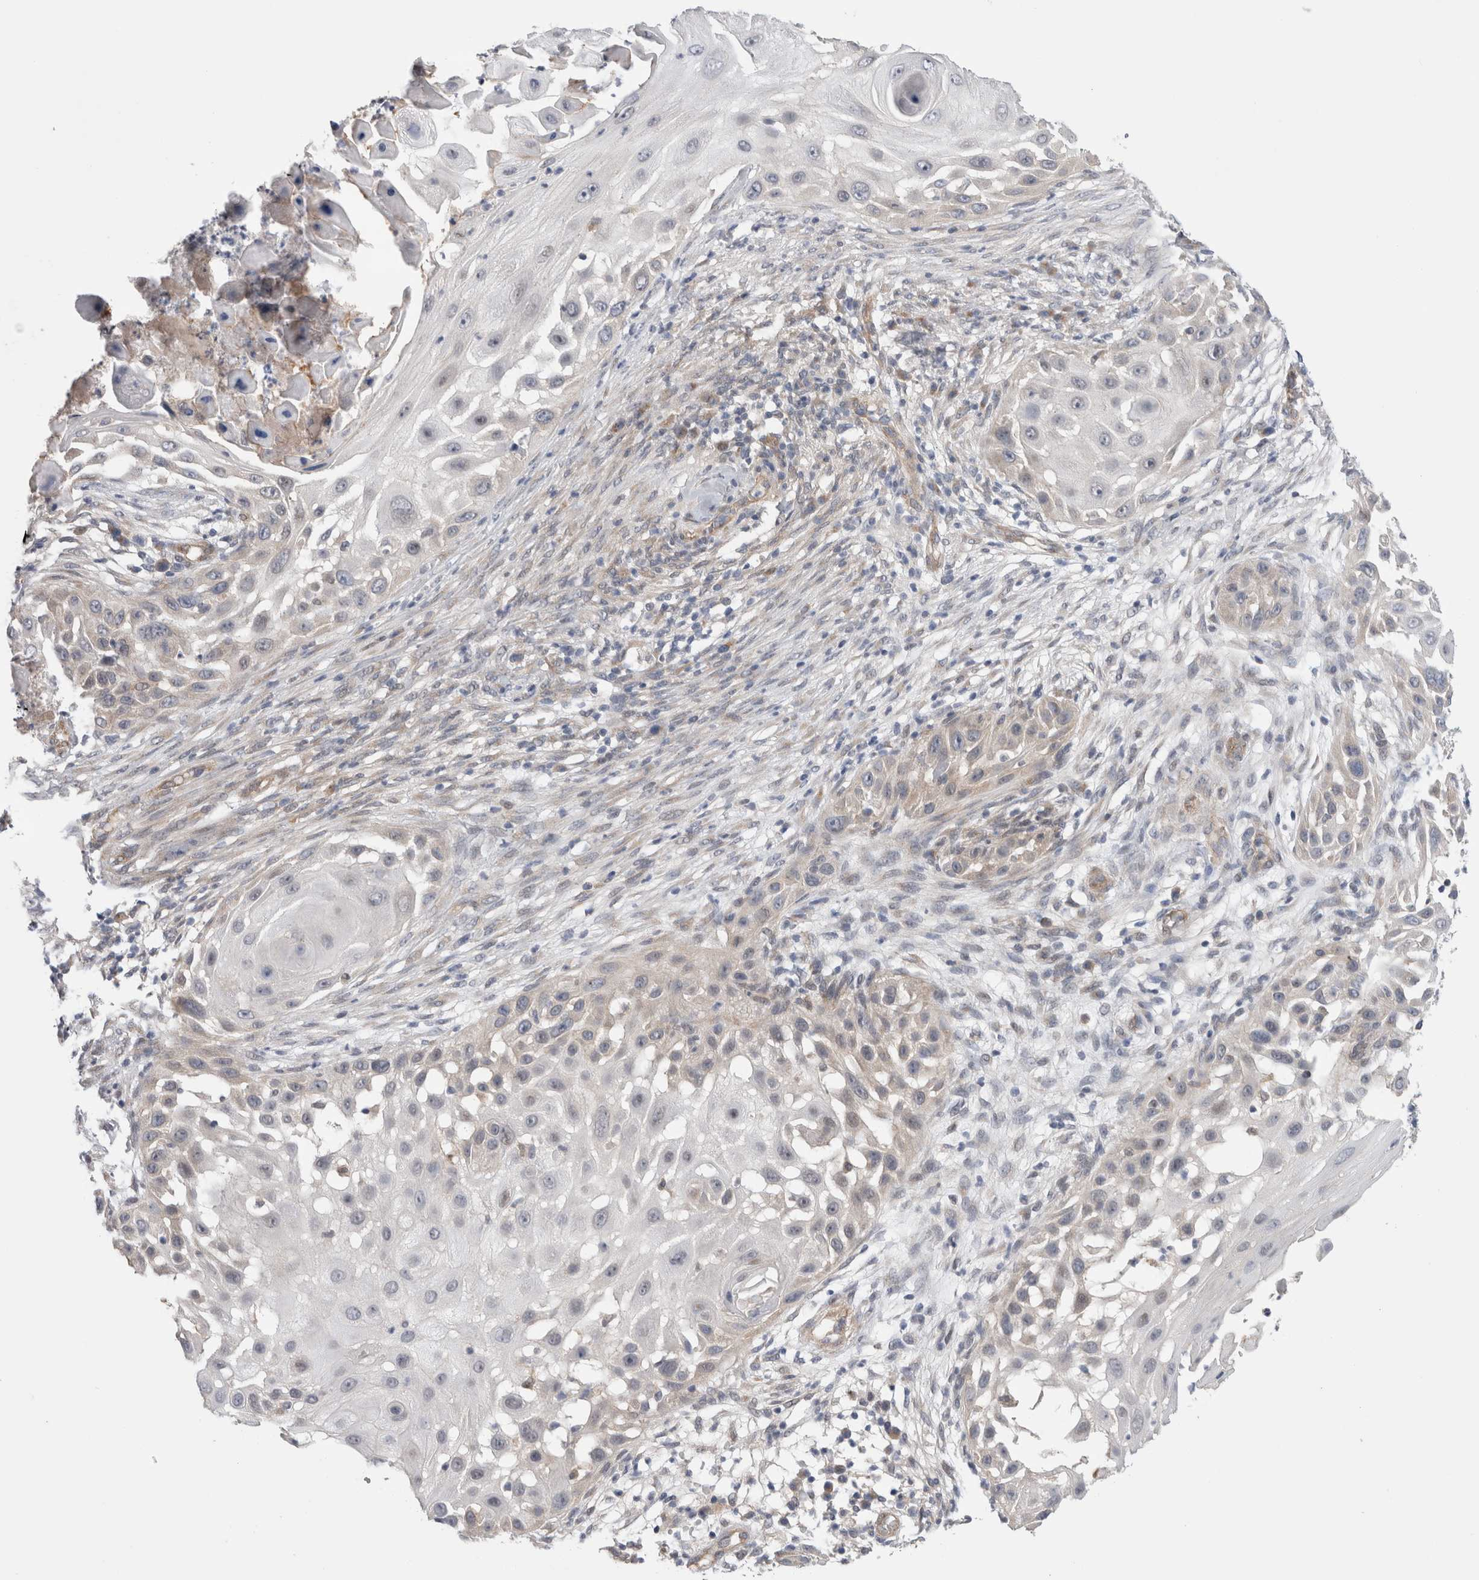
{"staining": {"intensity": "negative", "quantity": "none", "location": "none"}, "tissue": "skin cancer", "cell_type": "Tumor cells", "image_type": "cancer", "snomed": [{"axis": "morphology", "description": "Squamous cell carcinoma, NOS"}, {"axis": "topography", "description": "Skin"}], "caption": "Immunohistochemical staining of skin squamous cell carcinoma displays no significant expression in tumor cells.", "gene": "TAFA5", "patient": {"sex": "female", "age": 44}}